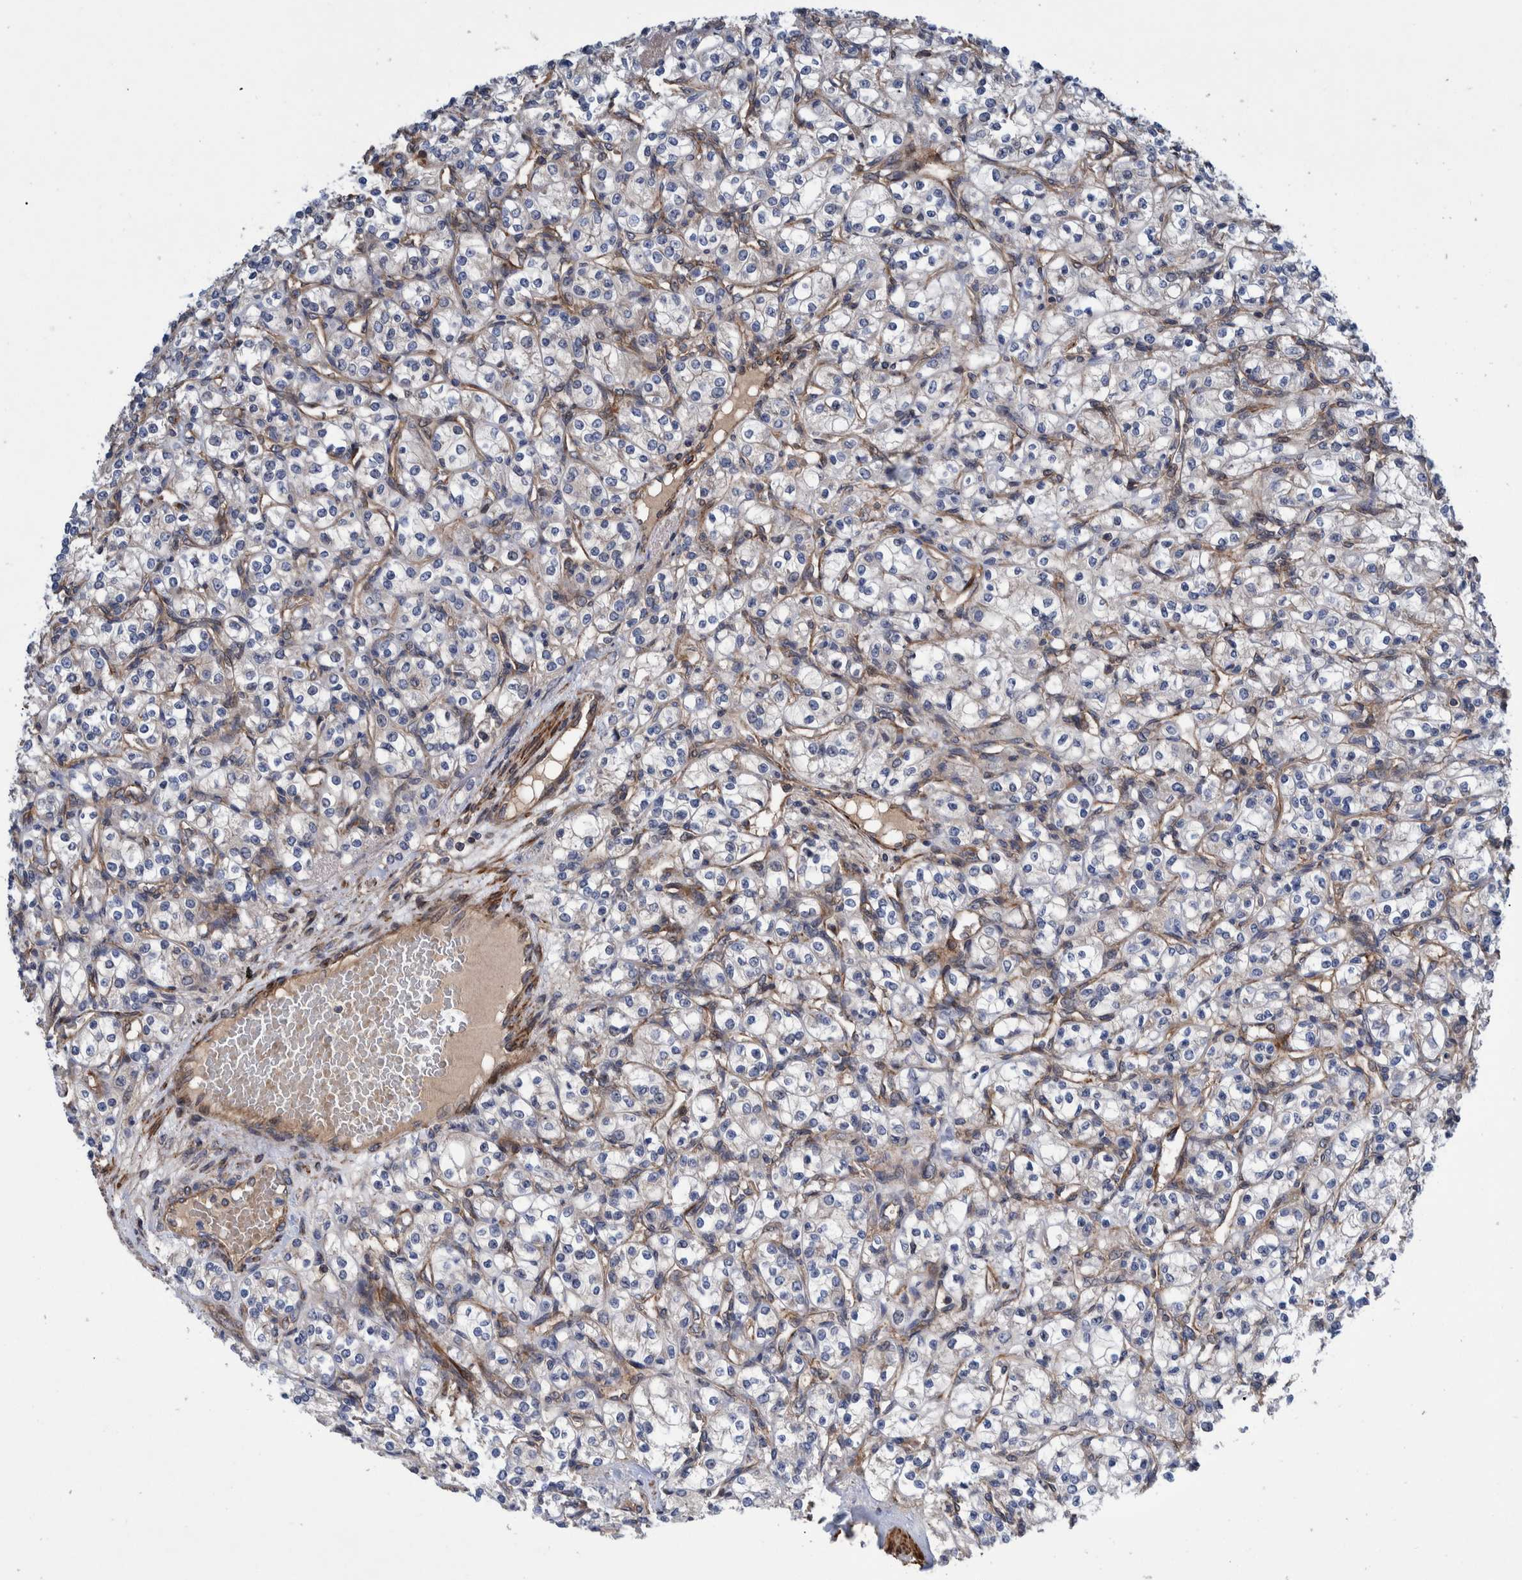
{"staining": {"intensity": "negative", "quantity": "none", "location": "none"}, "tissue": "renal cancer", "cell_type": "Tumor cells", "image_type": "cancer", "snomed": [{"axis": "morphology", "description": "Adenocarcinoma, NOS"}, {"axis": "topography", "description": "Kidney"}], "caption": "Tumor cells show no significant staining in renal adenocarcinoma.", "gene": "GRPEL2", "patient": {"sex": "male", "age": 77}}